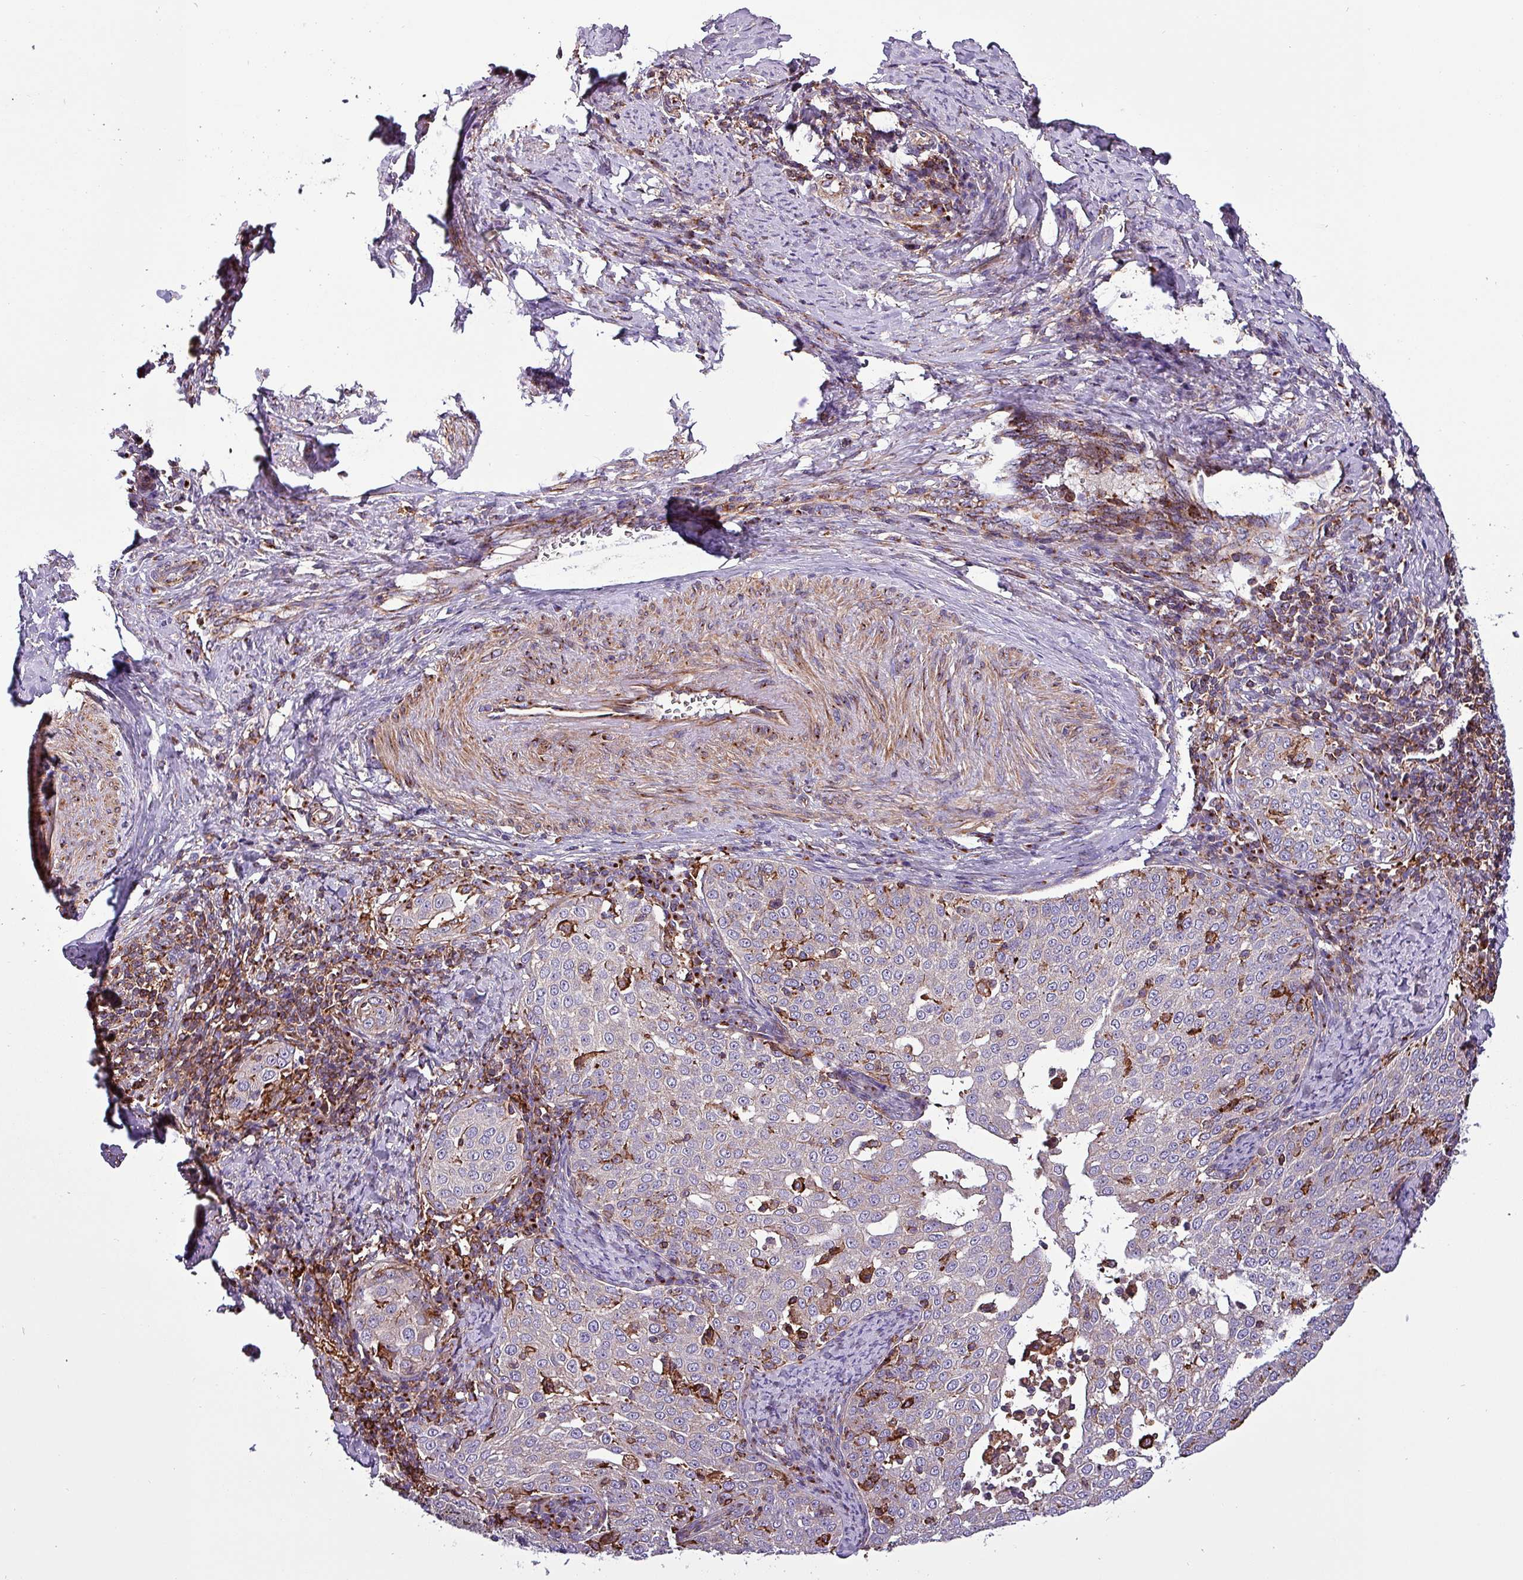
{"staining": {"intensity": "moderate", "quantity": "<25%", "location": "cytoplasmic/membranous"}, "tissue": "cervical cancer", "cell_type": "Tumor cells", "image_type": "cancer", "snomed": [{"axis": "morphology", "description": "Squamous cell carcinoma, NOS"}, {"axis": "topography", "description": "Cervix"}], "caption": "Protein expression analysis of human cervical squamous cell carcinoma reveals moderate cytoplasmic/membranous positivity in approximately <25% of tumor cells.", "gene": "VAMP4", "patient": {"sex": "female", "age": 57}}